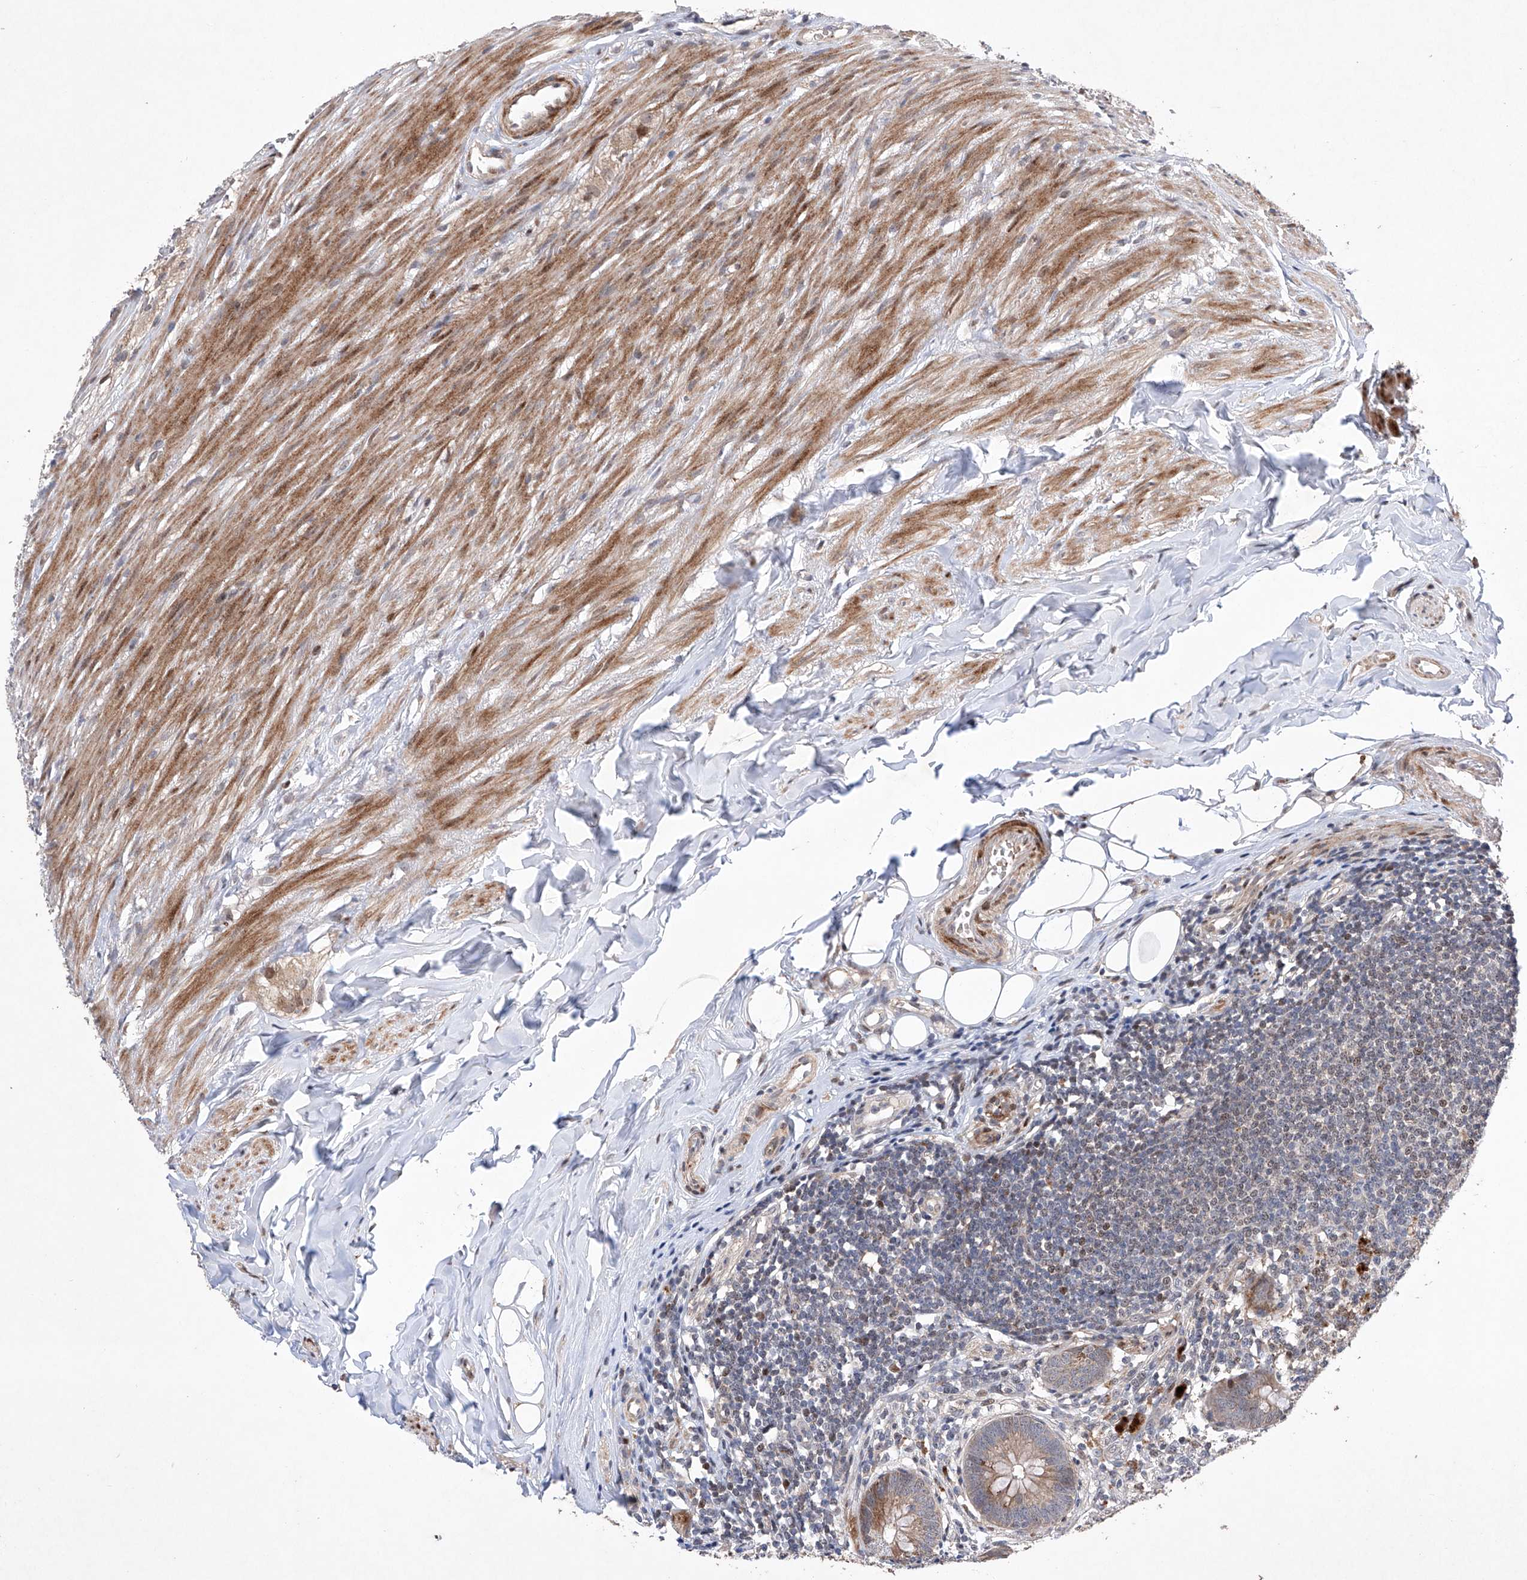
{"staining": {"intensity": "weak", "quantity": "25%-75%", "location": "cytoplasmic/membranous"}, "tissue": "appendix", "cell_type": "Glandular cells", "image_type": "normal", "snomed": [{"axis": "morphology", "description": "Normal tissue, NOS"}, {"axis": "topography", "description": "Appendix"}], "caption": "DAB (3,3'-diaminobenzidine) immunohistochemical staining of normal appendix shows weak cytoplasmic/membranous protein positivity in approximately 25%-75% of glandular cells.", "gene": "AFG1L", "patient": {"sex": "female", "age": 62}}